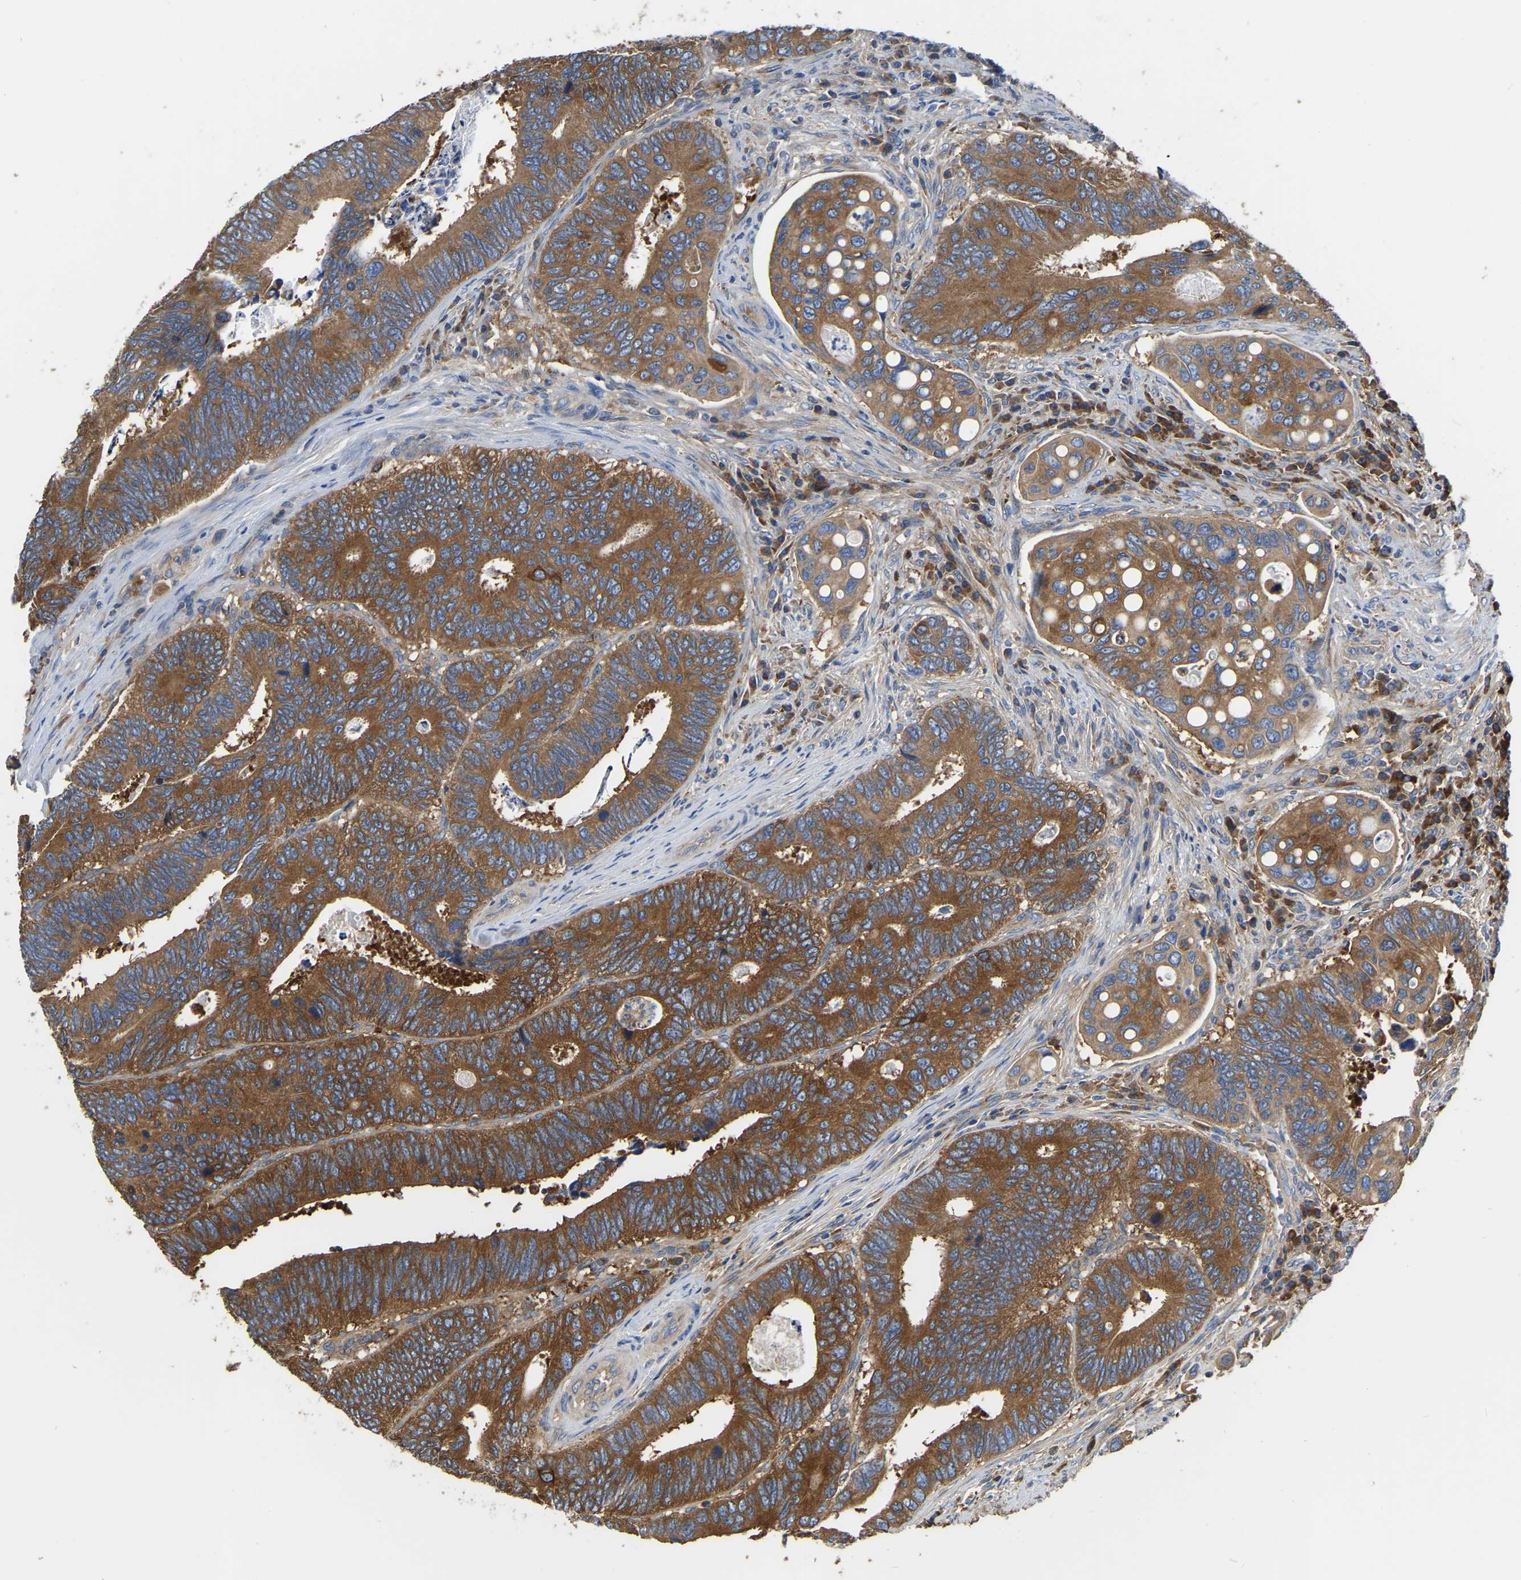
{"staining": {"intensity": "strong", "quantity": ">75%", "location": "cytoplasmic/membranous"}, "tissue": "colorectal cancer", "cell_type": "Tumor cells", "image_type": "cancer", "snomed": [{"axis": "morphology", "description": "Inflammation, NOS"}, {"axis": "morphology", "description": "Adenocarcinoma, NOS"}, {"axis": "topography", "description": "Colon"}], "caption": "A brown stain labels strong cytoplasmic/membranous positivity of a protein in colorectal cancer tumor cells.", "gene": "GARS1", "patient": {"sex": "male", "age": 72}}